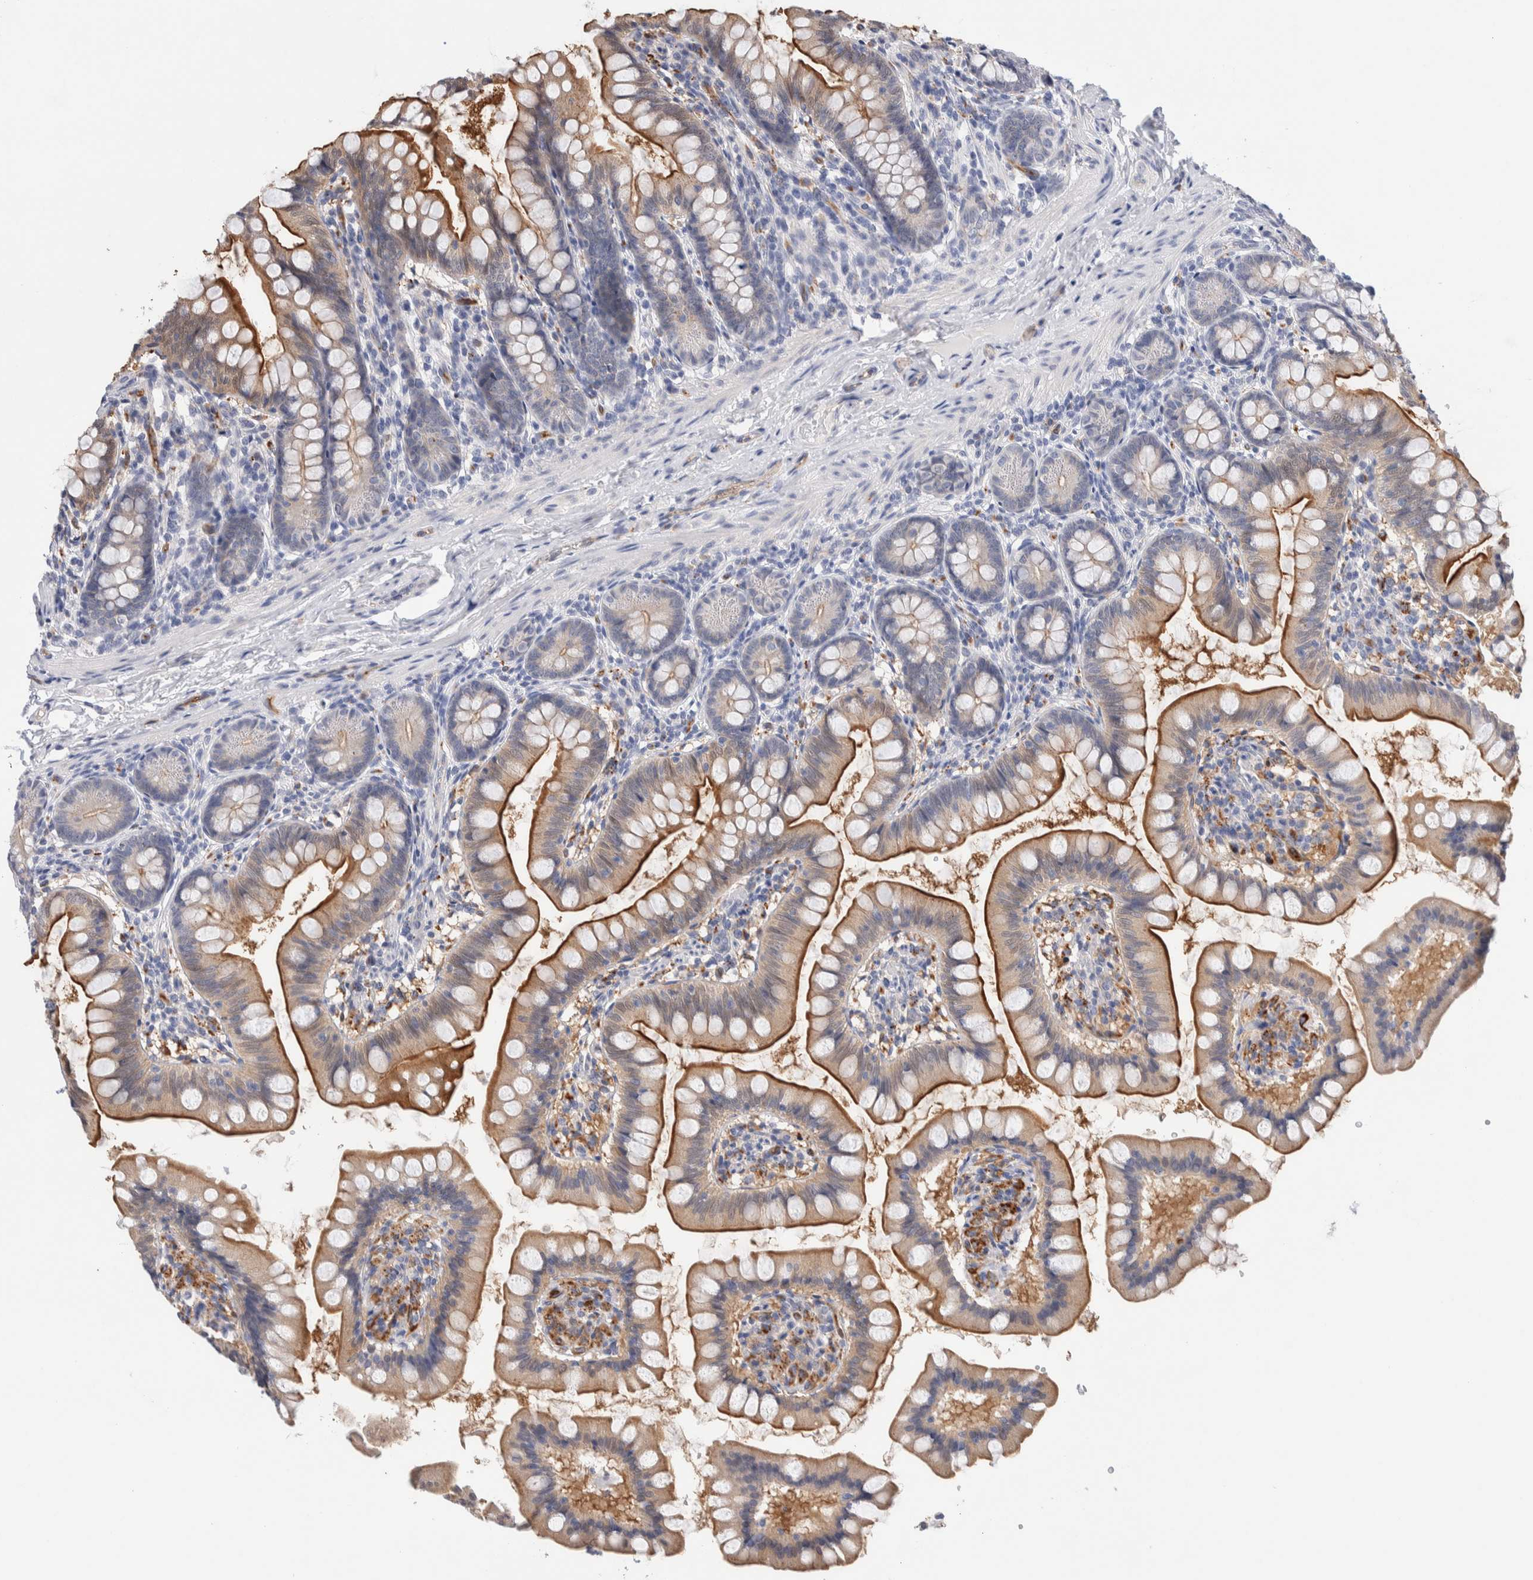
{"staining": {"intensity": "strong", "quantity": ">75%", "location": "cytoplasmic/membranous"}, "tissue": "small intestine", "cell_type": "Glandular cells", "image_type": "normal", "snomed": [{"axis": "morphology", "description": "Normal tissue, NOS"}, {"axis": "topography", "description": "Small intestine"}], "caption": "Strong cytoplasmic/membranous positivity is present in approximately >75% of glandular cells in benign small intestine. Immunohistochemistry stains the protein in brown and the nuclei are stained blue.", "gene": "METRNL", "patient": {"sex": "male", "age": 7}}